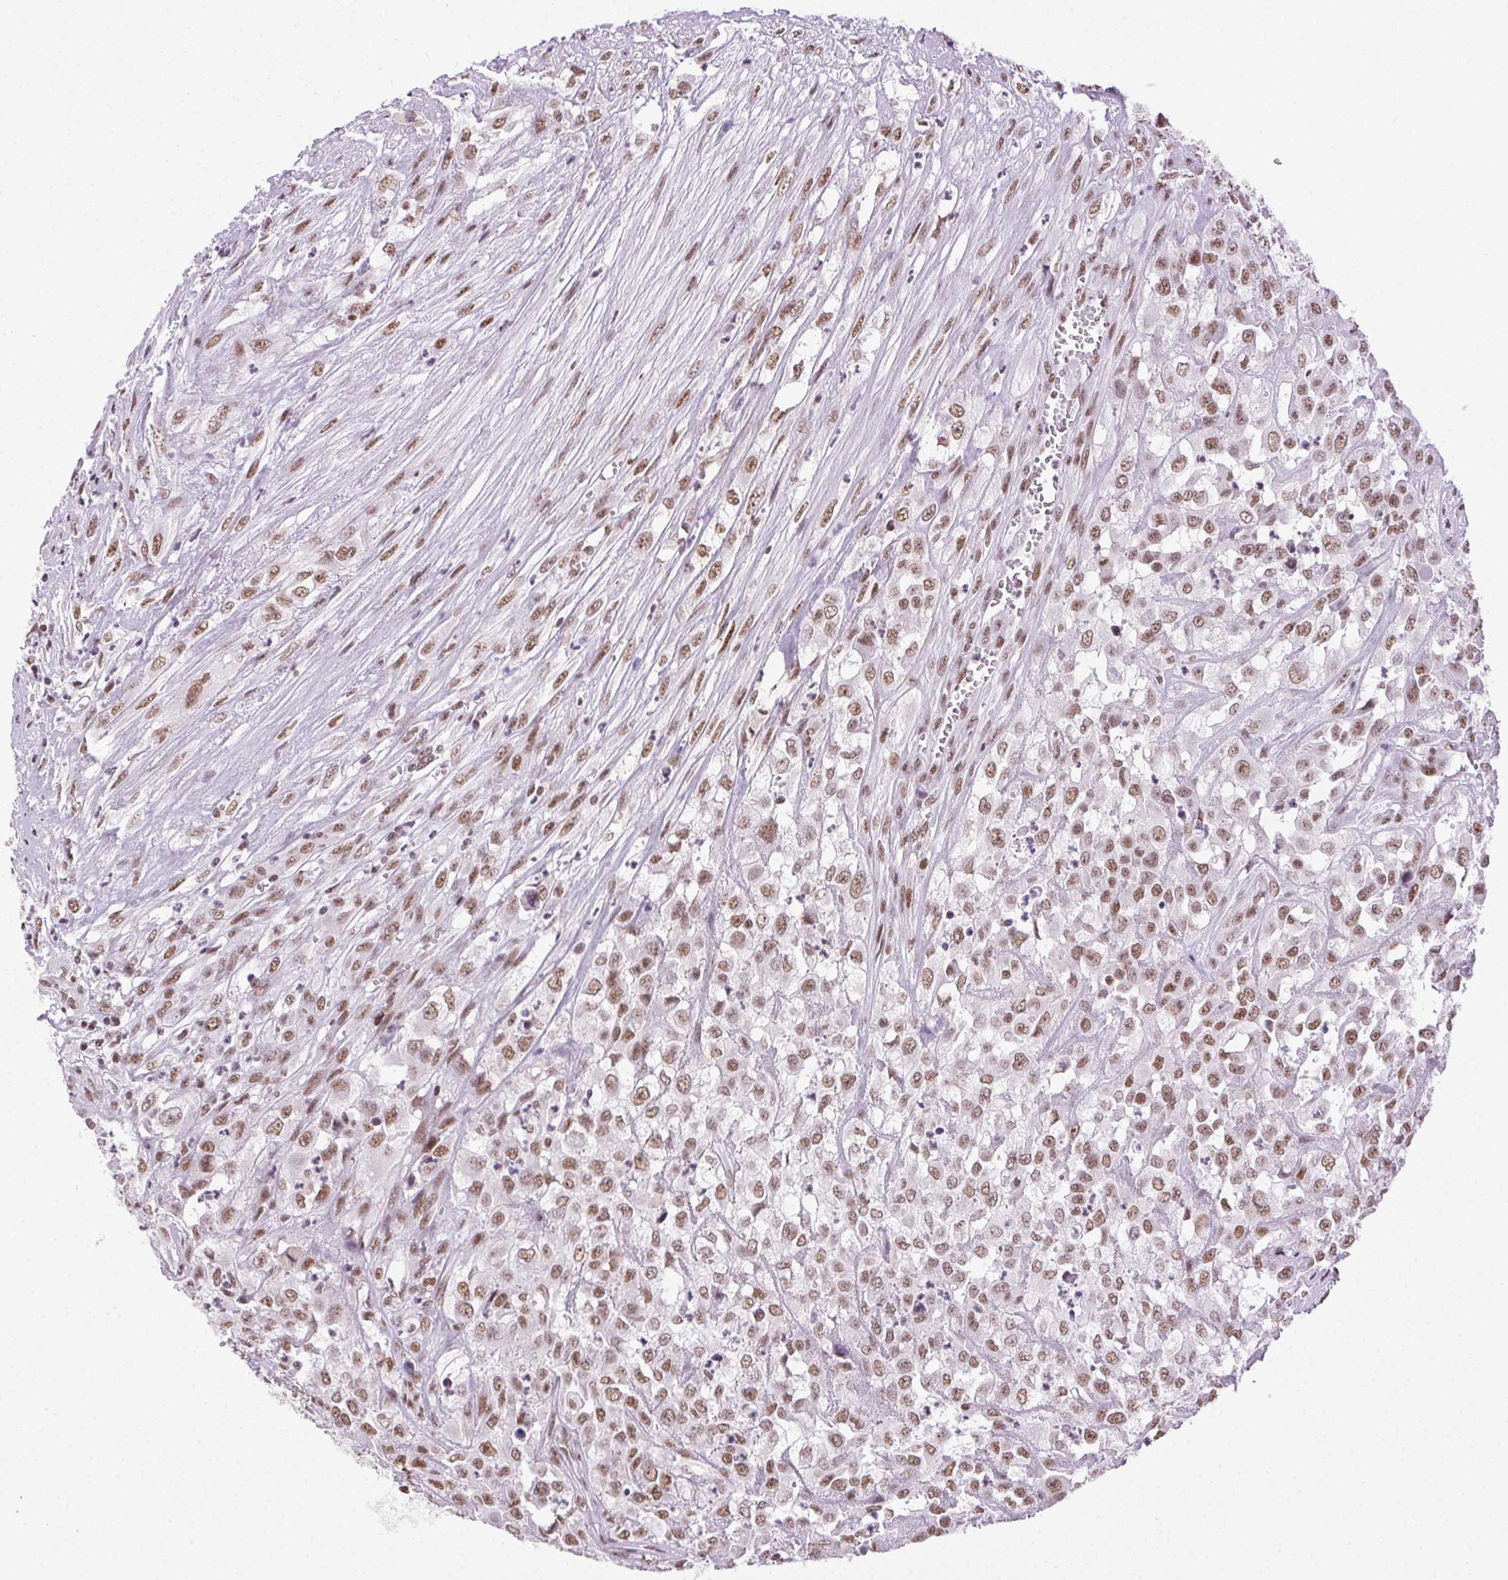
{"staining": {"intensity": "moderate", "quantity": ">75%", "location": "nuclear"}, "tissue": "urothelial cancer", "cell_type": "Tumor cells", "image_type": "cancer", "snomed": [{"axis": "morphology", "description": "Urothelial carcinoma, High grade"}, {"axis": "topography", "description": "Urinary bladder"}], "caption": "Tumor cells display medium levels of moderate nuclear staining in about >75% of cells in high-grade urothelial carcinoma.", "gene": "TRA2B", "patient": {"sex": "male", "age": 67}}